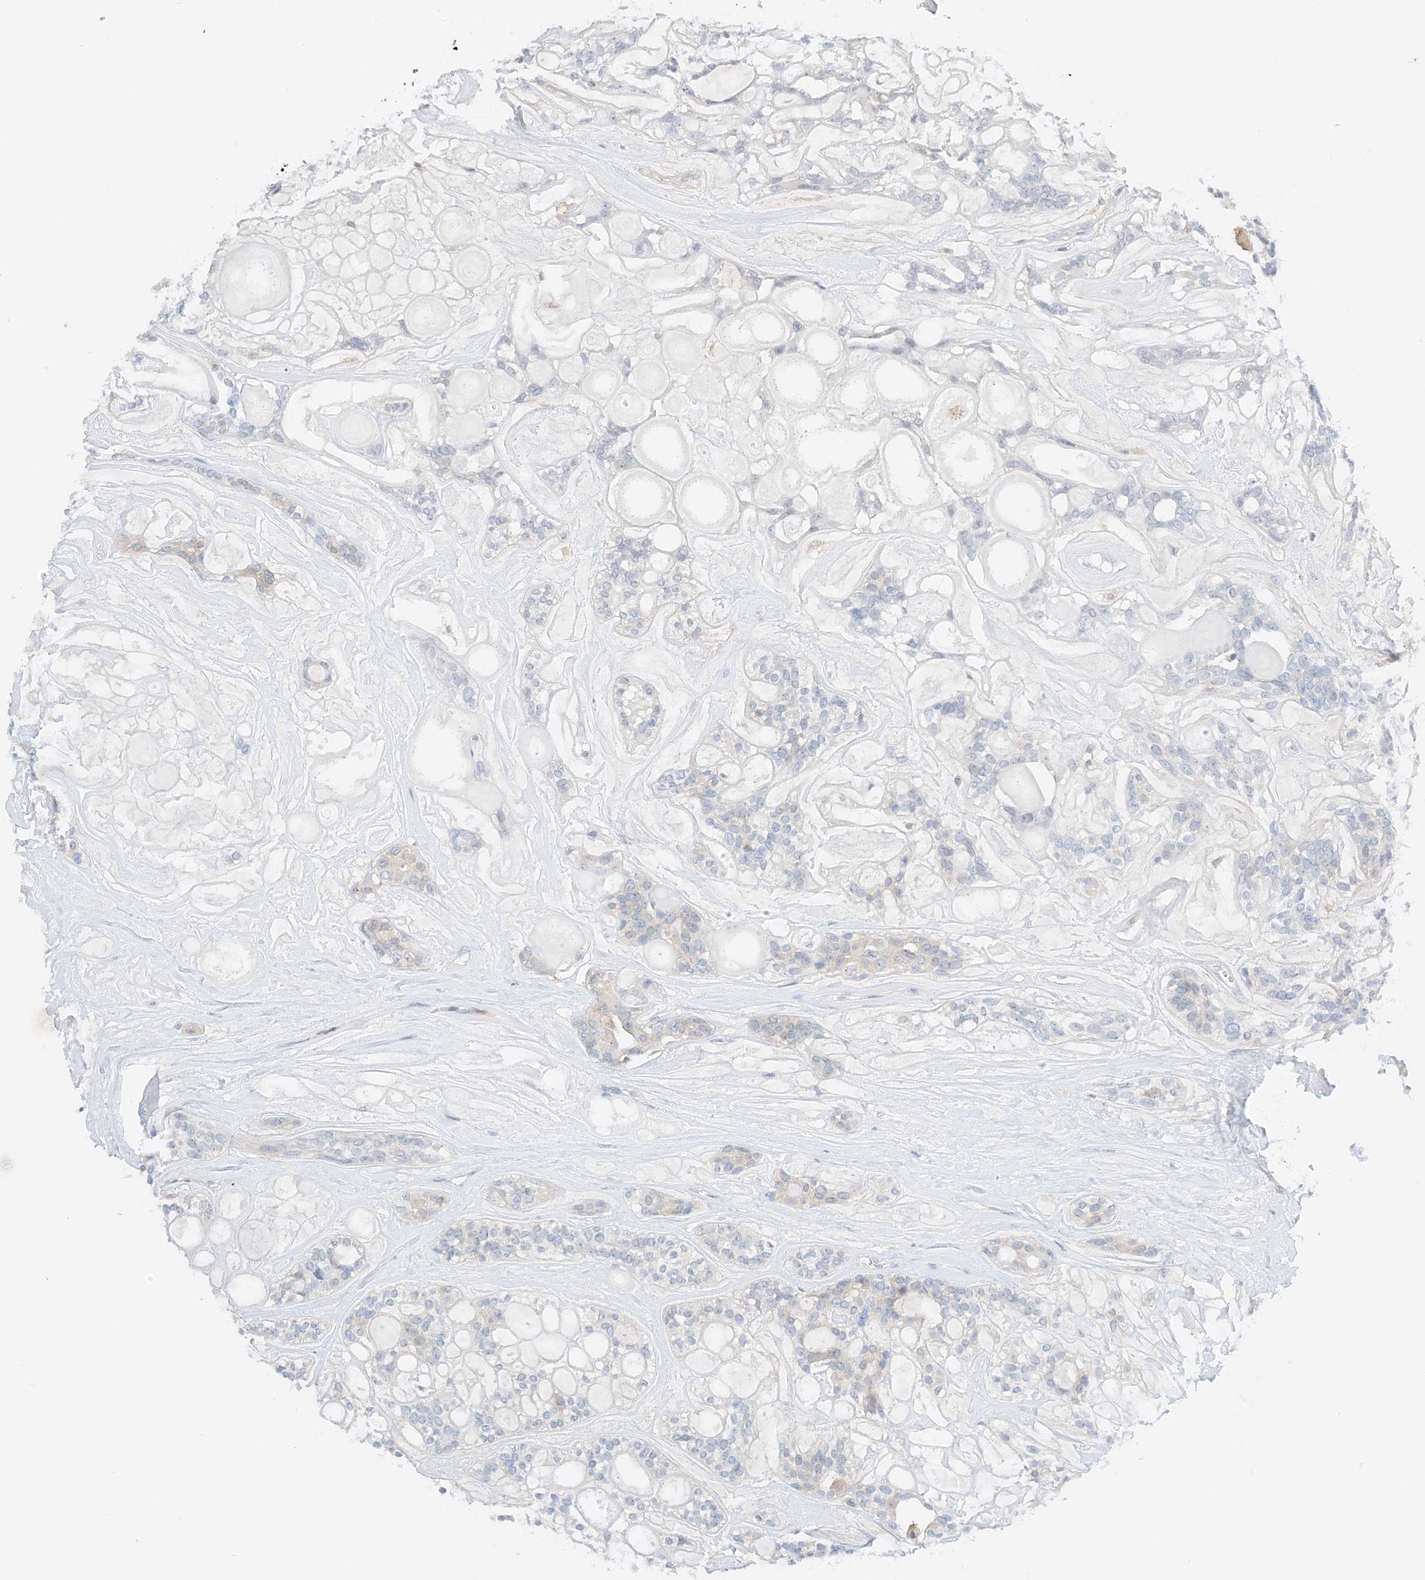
{"staining": {"intensity": "negative", "quantity": "none", "location": "none"}, "tissue": "head and neck cancer", "cell_type": "Tumor cells", "image_type": "cancer", "snomed": [{"axis": "morphology", "description": "Adenocarcinoma, NOS"}, {"axis": "topography", "description": "Head-Neck"}], "caption": "Tumor cells are negative for protein expression in human head and neck cancer. The staining was performed using DAB to visualize the protein expression in brown, while the nuclei were stained in blue with hematoxylin (Magnification: 20x).", "gene": "KIFBP", "patient": {"sex": "male", "age": 66}}